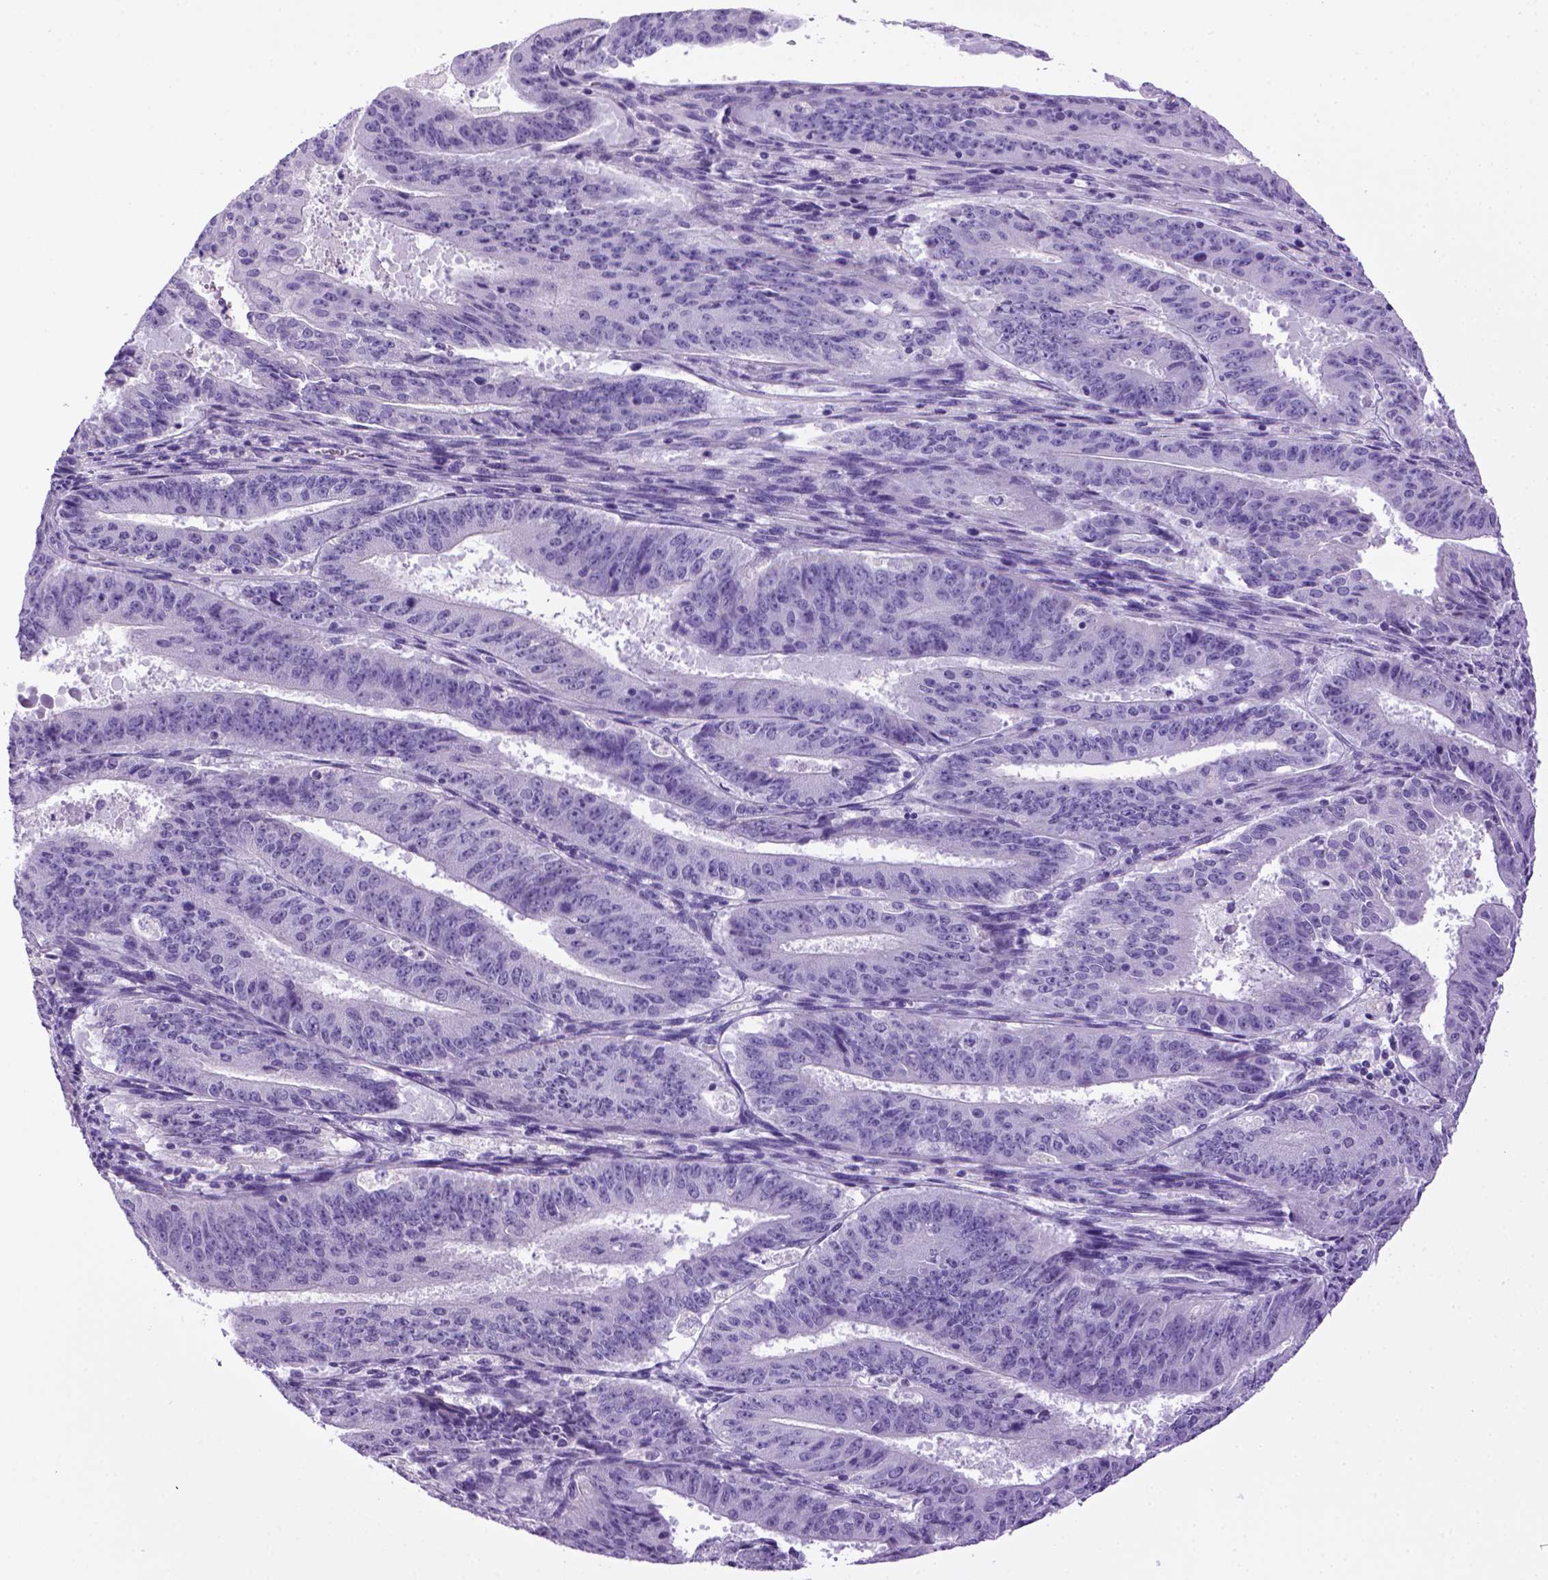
{"staining": {"intensity": "negative", "quantity": "none", "location": "none"}, "tissue": "ovarian cancer", "cell_type": "Tumor cells", "image_type": "cancer", "snomed": [{"axis": "morphology", "description": "Carcinoma, endometroid"}, {"axis": "topography", "description": "Ovary"}], "caption": "An image of human ovarian cancer is negative for staining in tumor cells.", "gene": "SGCG", "patient": {"sex": "female", "age": 42}}